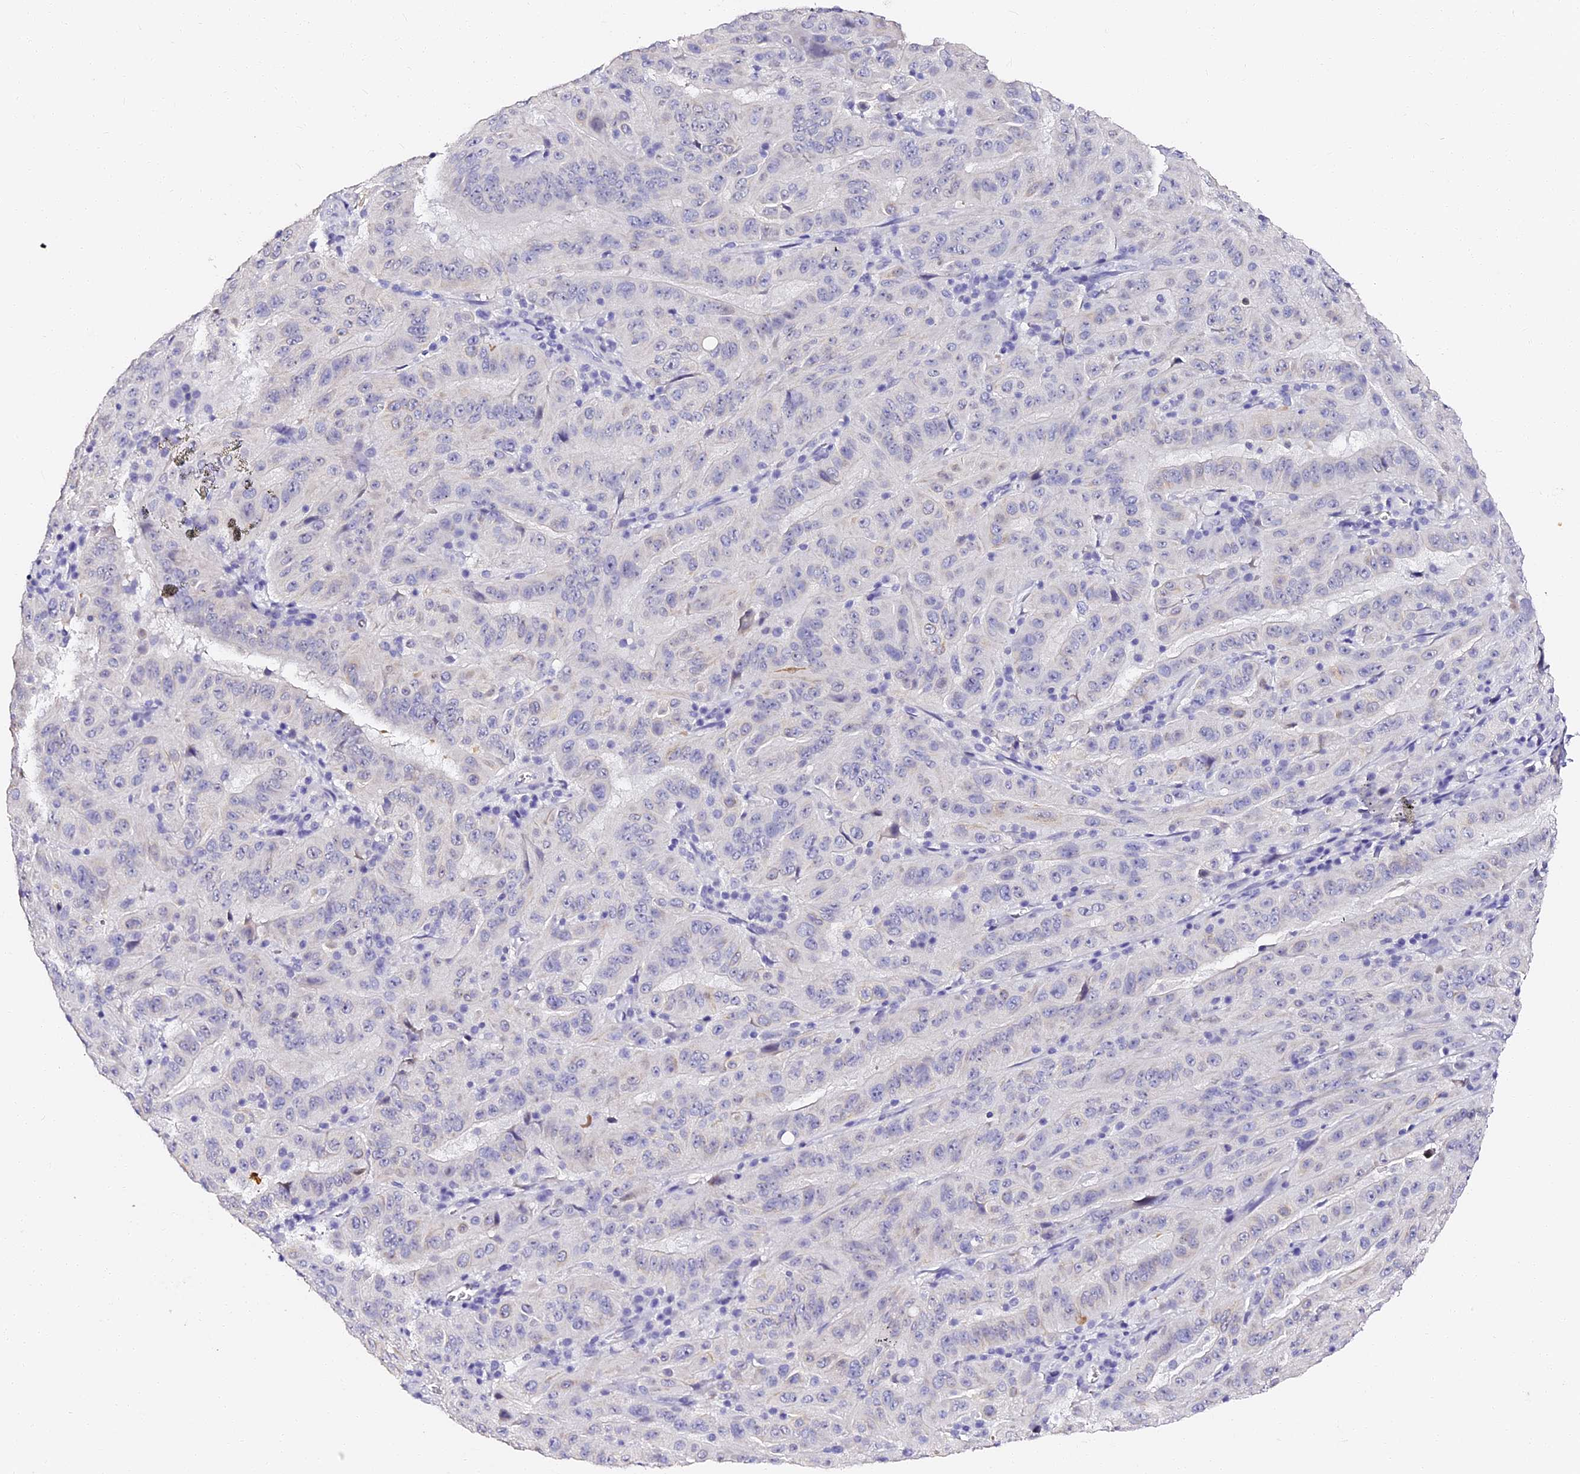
{"staining": {"intensity": "negative", "quantity": "none", "location": "none"}, "tissue": "pancreatic cancer", "cell_type": "Tumor cells", "image_type": "cancer", "snomed": [{"axis": "morphology", "description": "Adenocarcinoma, NOS"}, {"axis": "topography", "description": "Pancreas"}], "caption": "Immunohistochemistry (IHC) micrograph of neoplastic tissue: pancreatic cancer stained with DAB (3,3'-diaminobenzidine) shows no significant protein staining in tumor cells. (Stains: DAB (3,3'-diaminobenzidine) immunohistochemistry (IHC) with hematoxylin counter stain, Microscopy: brightfield microscopy at high magnification).", "gene": "VPS33B", "patient": {"sex": "male", "age": 63}}